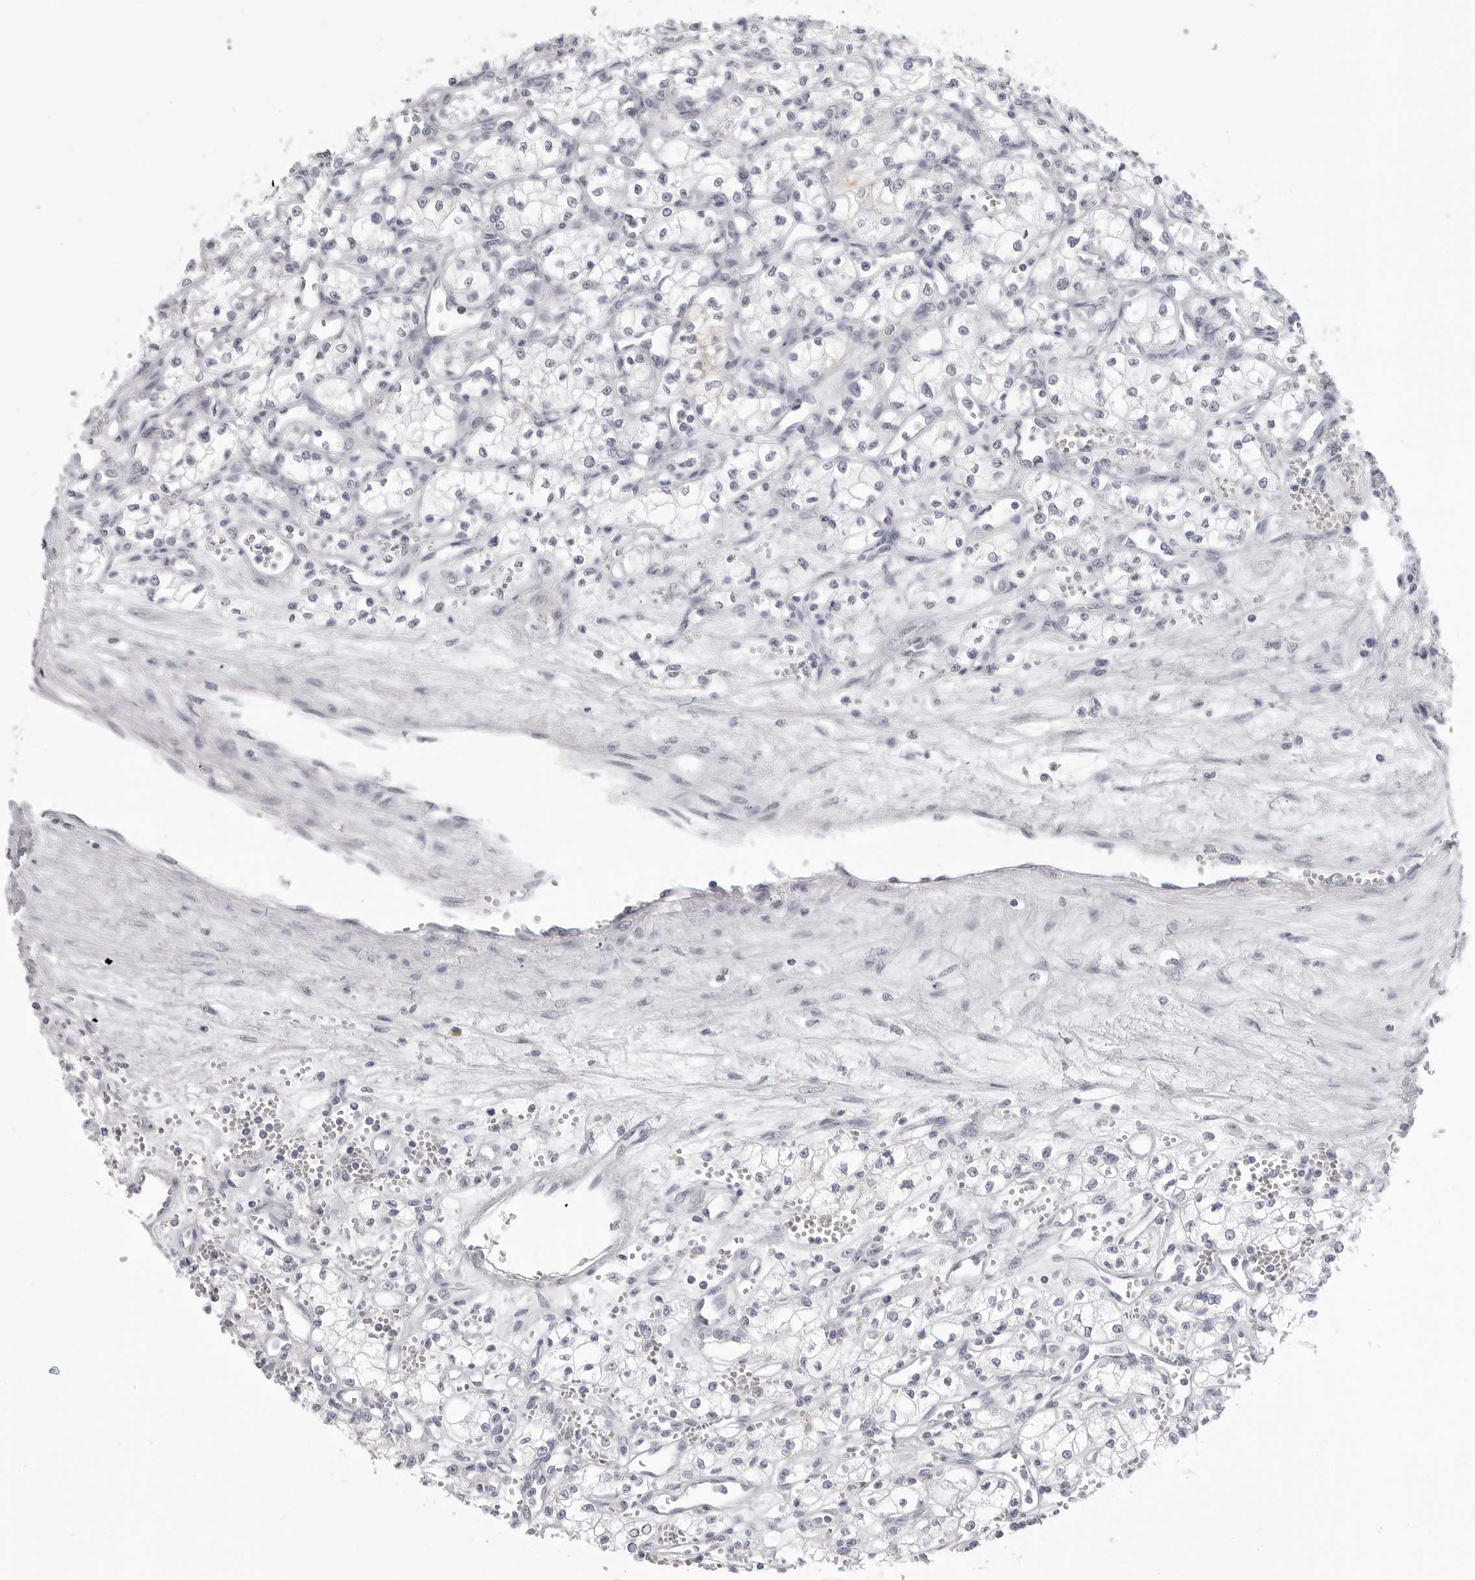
{"staining": {"intensity": "negative", "quantity": "none", "location": "none"}, "tissue": "renal cancer", "cell_type": "Tumor cells", "image_type": "cancer", "snomed": [{"axis": "morphology", "description": "Adenocarcinoma, NOS"}, {"axis": "topography", "description": "Kidney"}], "caption": "IHC photomicrograph of neoplastic tissue: adenocarcinoma (renal) stained with DAB (3,3'-diaminobenzidine) exhibits no significant protein positivity in tumor cells. (DAB IHC with hematoxylin counter stain).", "gene": "HMGCS2", "patient": {"sex": "male", "age": 59}}